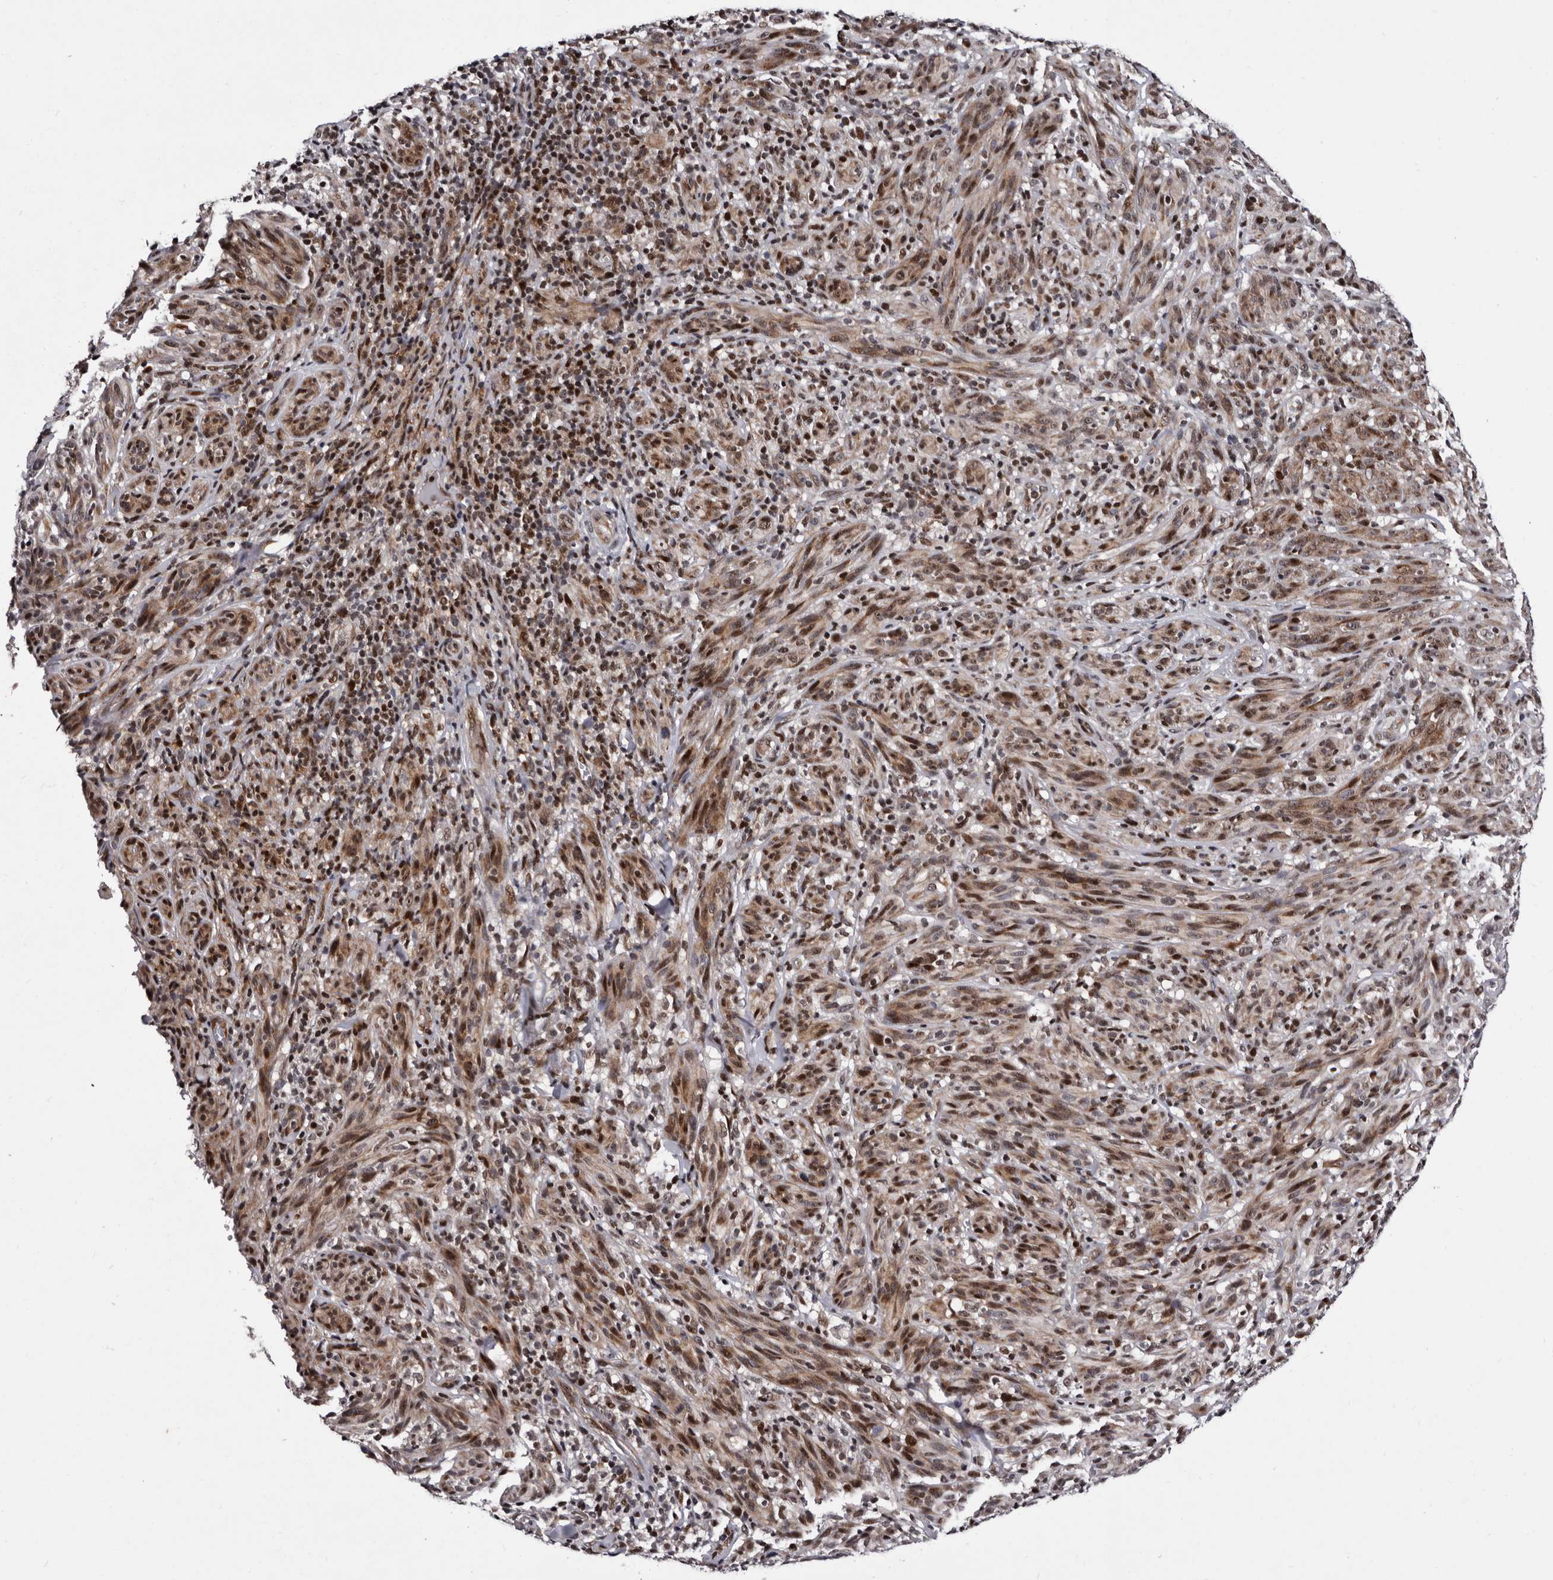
{"staining": {"intensity": "moderate", "quantity": ">75%", "location": "cytoplasmic/membranous,nuclear"}, "tissue": "melanoma", "cell_type": "Tumor cells", "image_type": "cancer", "snomed": [{"axis": "morphology", "description": "Malignant melanoma, NOS"}, {"axis": "topography", "description": "Skin of head"}], "caption": "Immunohistochemistry (IHC) (DAB) staining of melanoma demonstrates moderate cytoplasmic/membranous and nuclear protein expression in about >75% of tumor cells. Immunohistochemistry stains the protein in brown and the nuclei are stained blue.", "gene": "TNKS", "patient": {"sex": "male", "age": 96}}